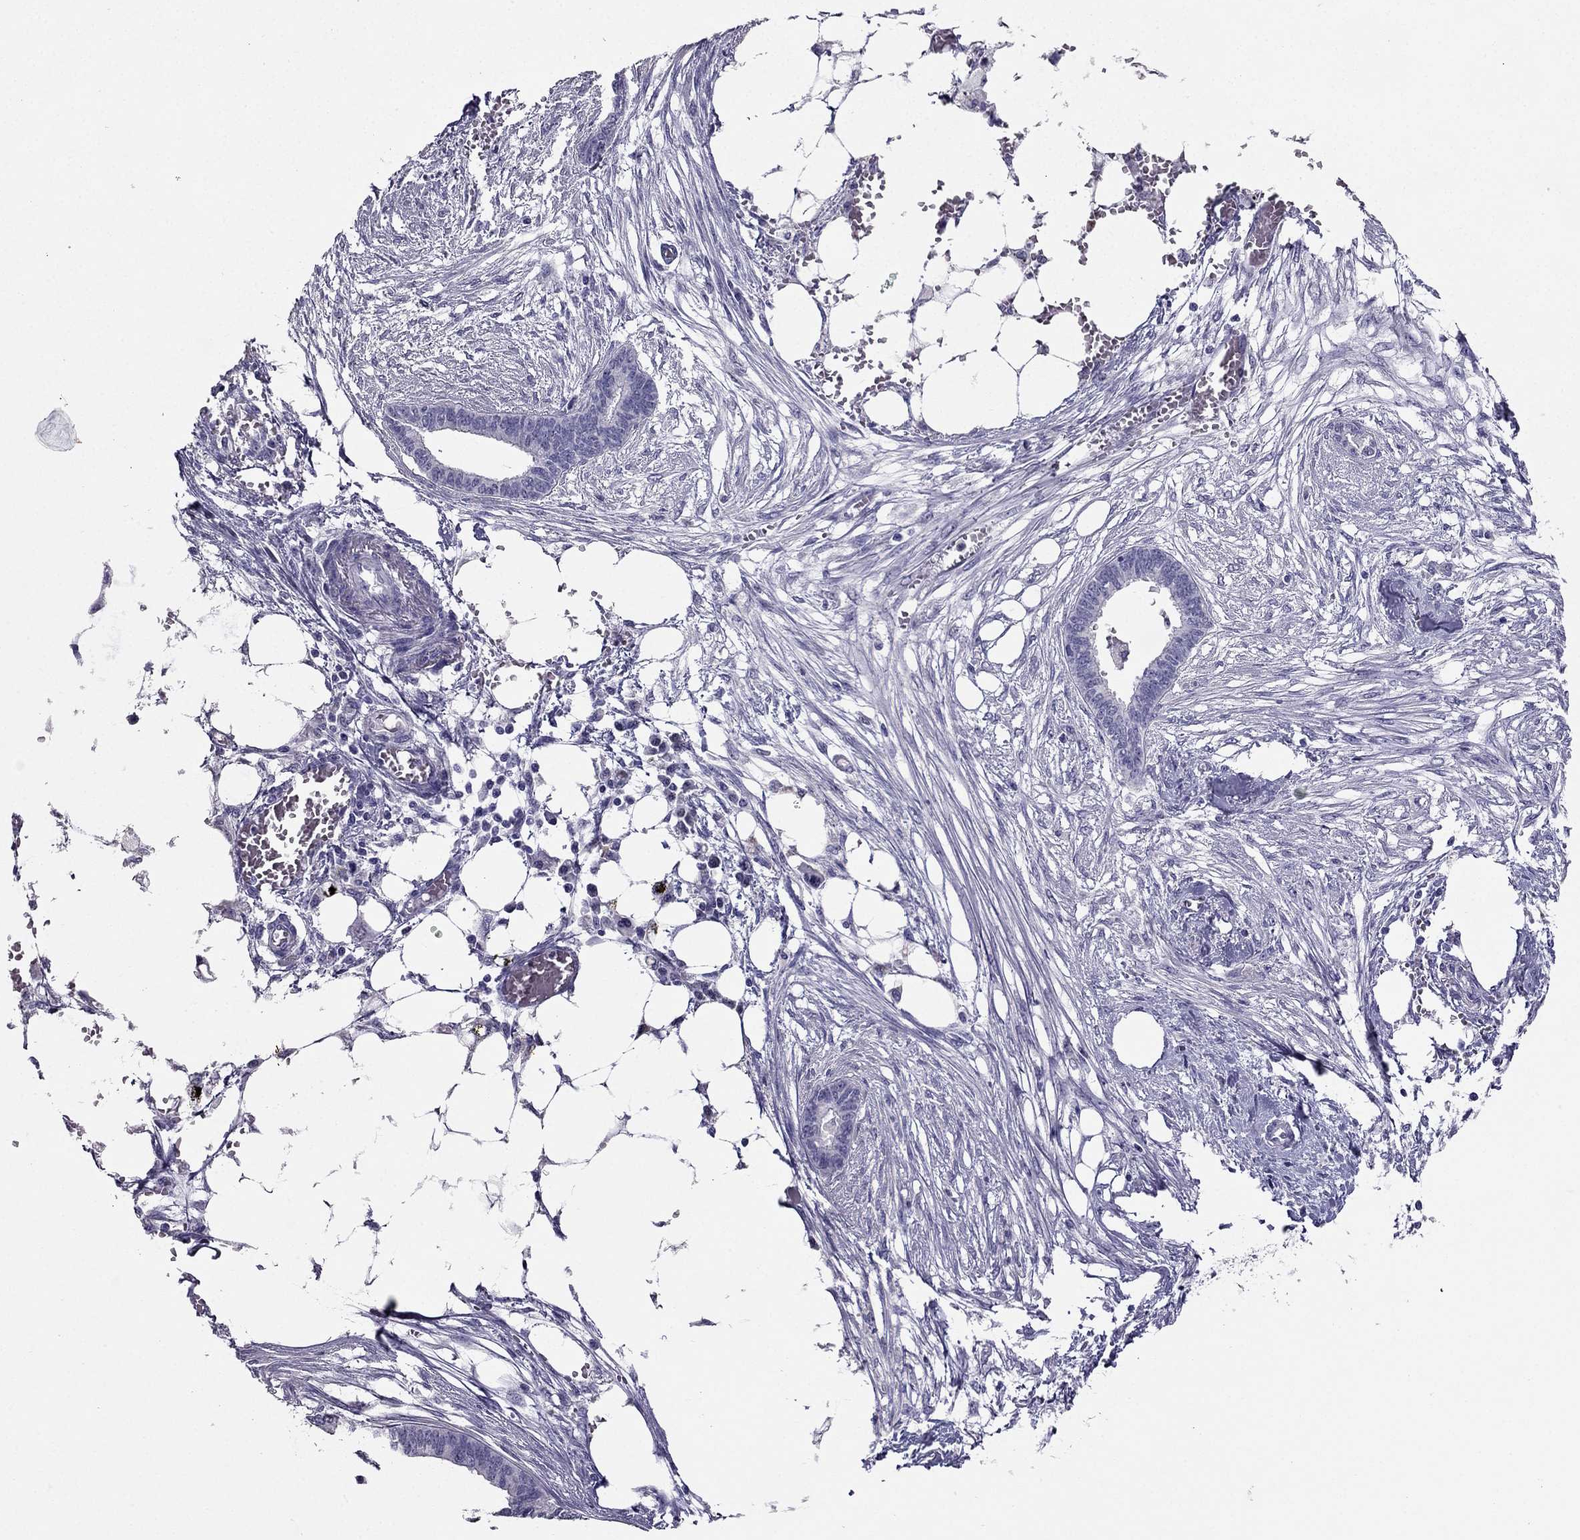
{"staining": {"intensity": "negative", "quantity": "none", "location": "none"}, "tissue": "endometrial cancer", "cell_type": "Tumor cells", "image_type": "cancer", "snomed": [{"axis": "morphology", "description": "Adenocarcinoma, NOS"}, {"axis": "morphology", "description": "Adenocarcinoma, metastatic, NOS"}, {"axis": "topography", "description": "Adipose tissue"}, {"axis": "topography", "description": "Endometrium"}], "caption": "IHC of endometrial cancer (adenocarcinoma) shows no positivity in tumor cells.", "gene": "ARID3A", "patient": {"sex": "female", "age": 67}}